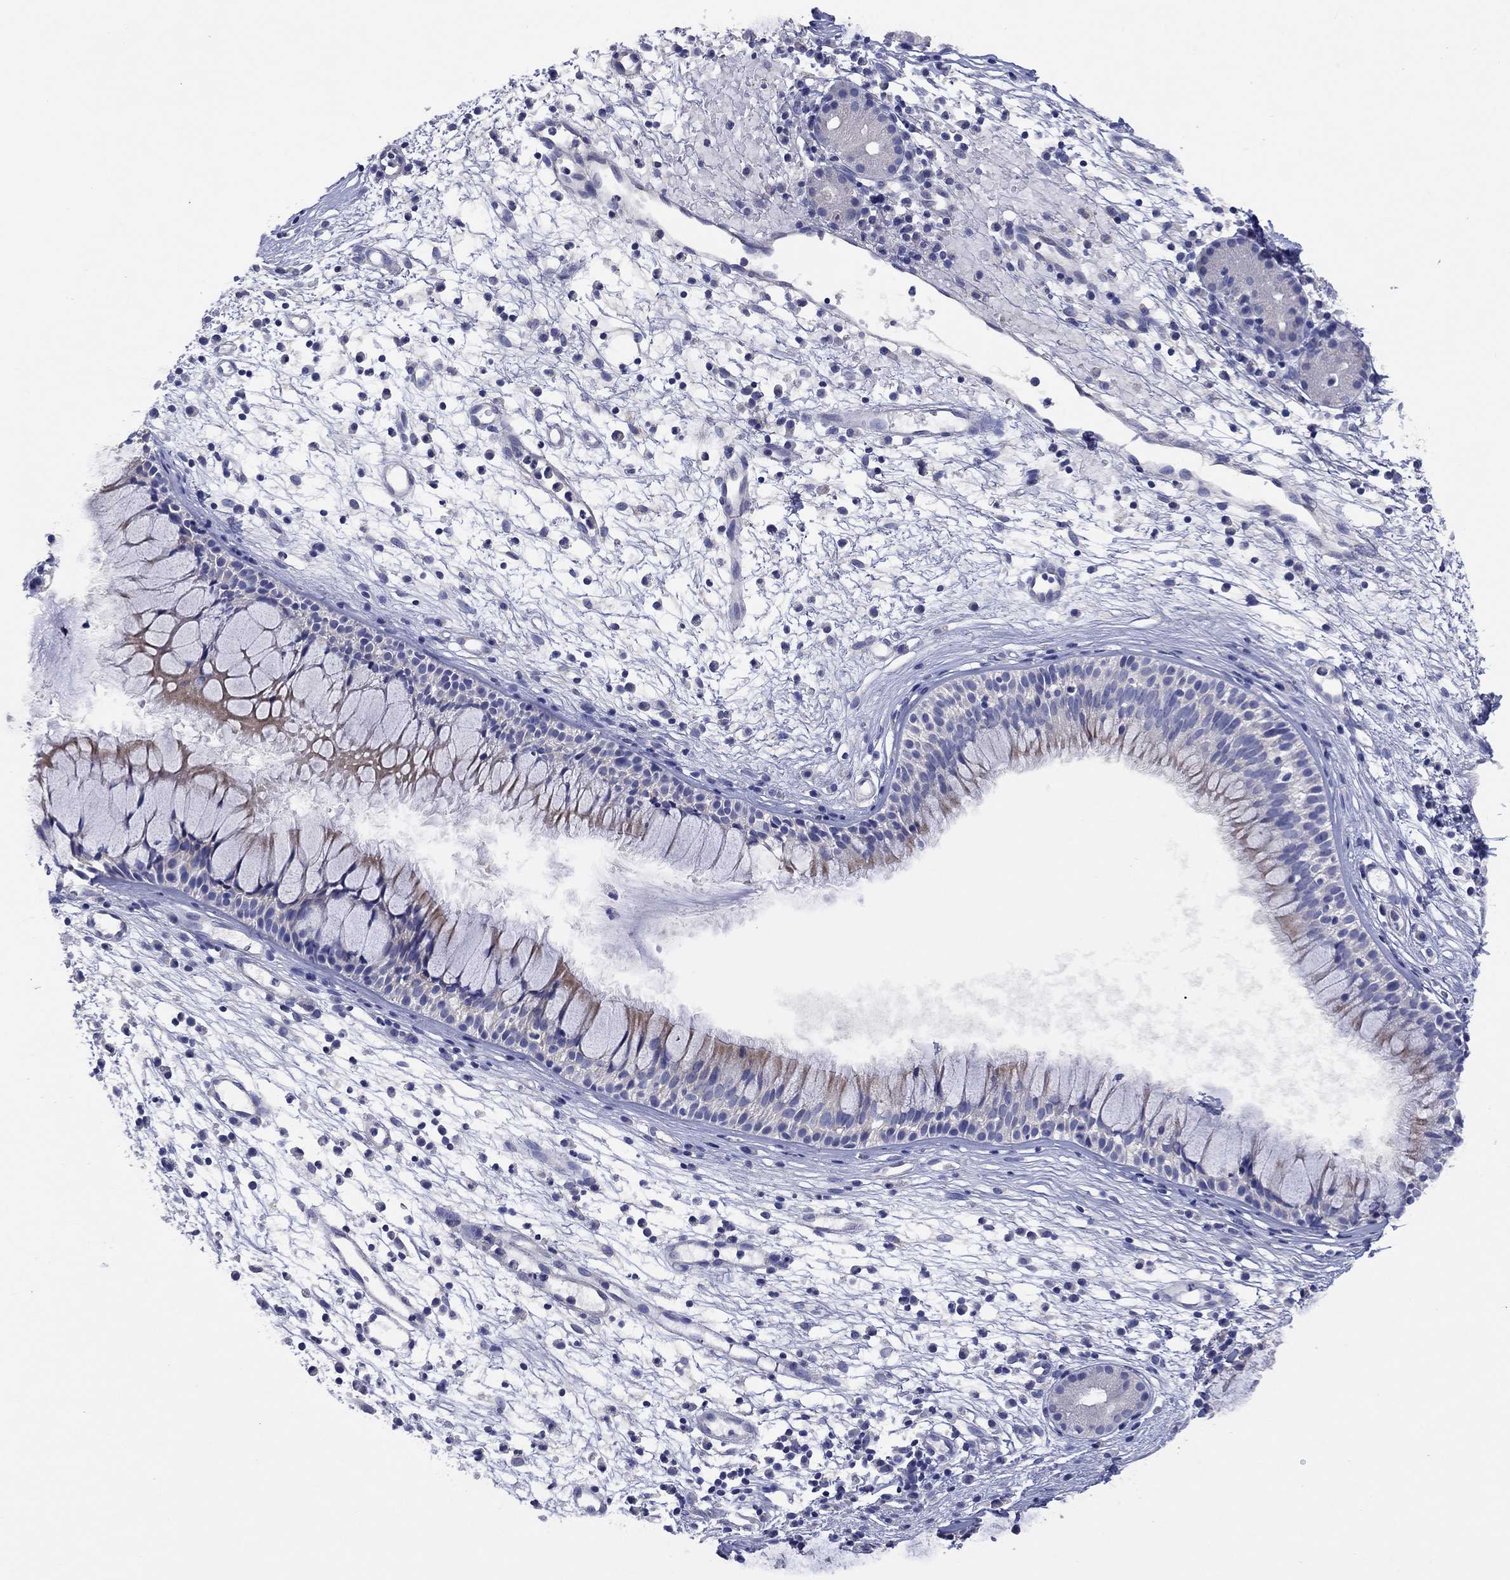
{"staining": {"intensity": "moderate", "quantity": "<25%", "location": "cytoplasmic/membranous"}, "tissue": "nasopharynx", "cell_type": "Respiratory epithelial cells", "image_type": "normal", "snomed": [{"axis": "morphology", "description": "Normal tissue, NOS"}, {"axis": "topography", "description": "Nasopharynx"}], "caption": "Nasopharynx stained with DAB IHC displays low levels of moderate cytoplasmic/membranous staining in about <25% of respiratory epithelial cells.", "gene": "CLVS1", "patient": {"sex": "male", "age": 77}}